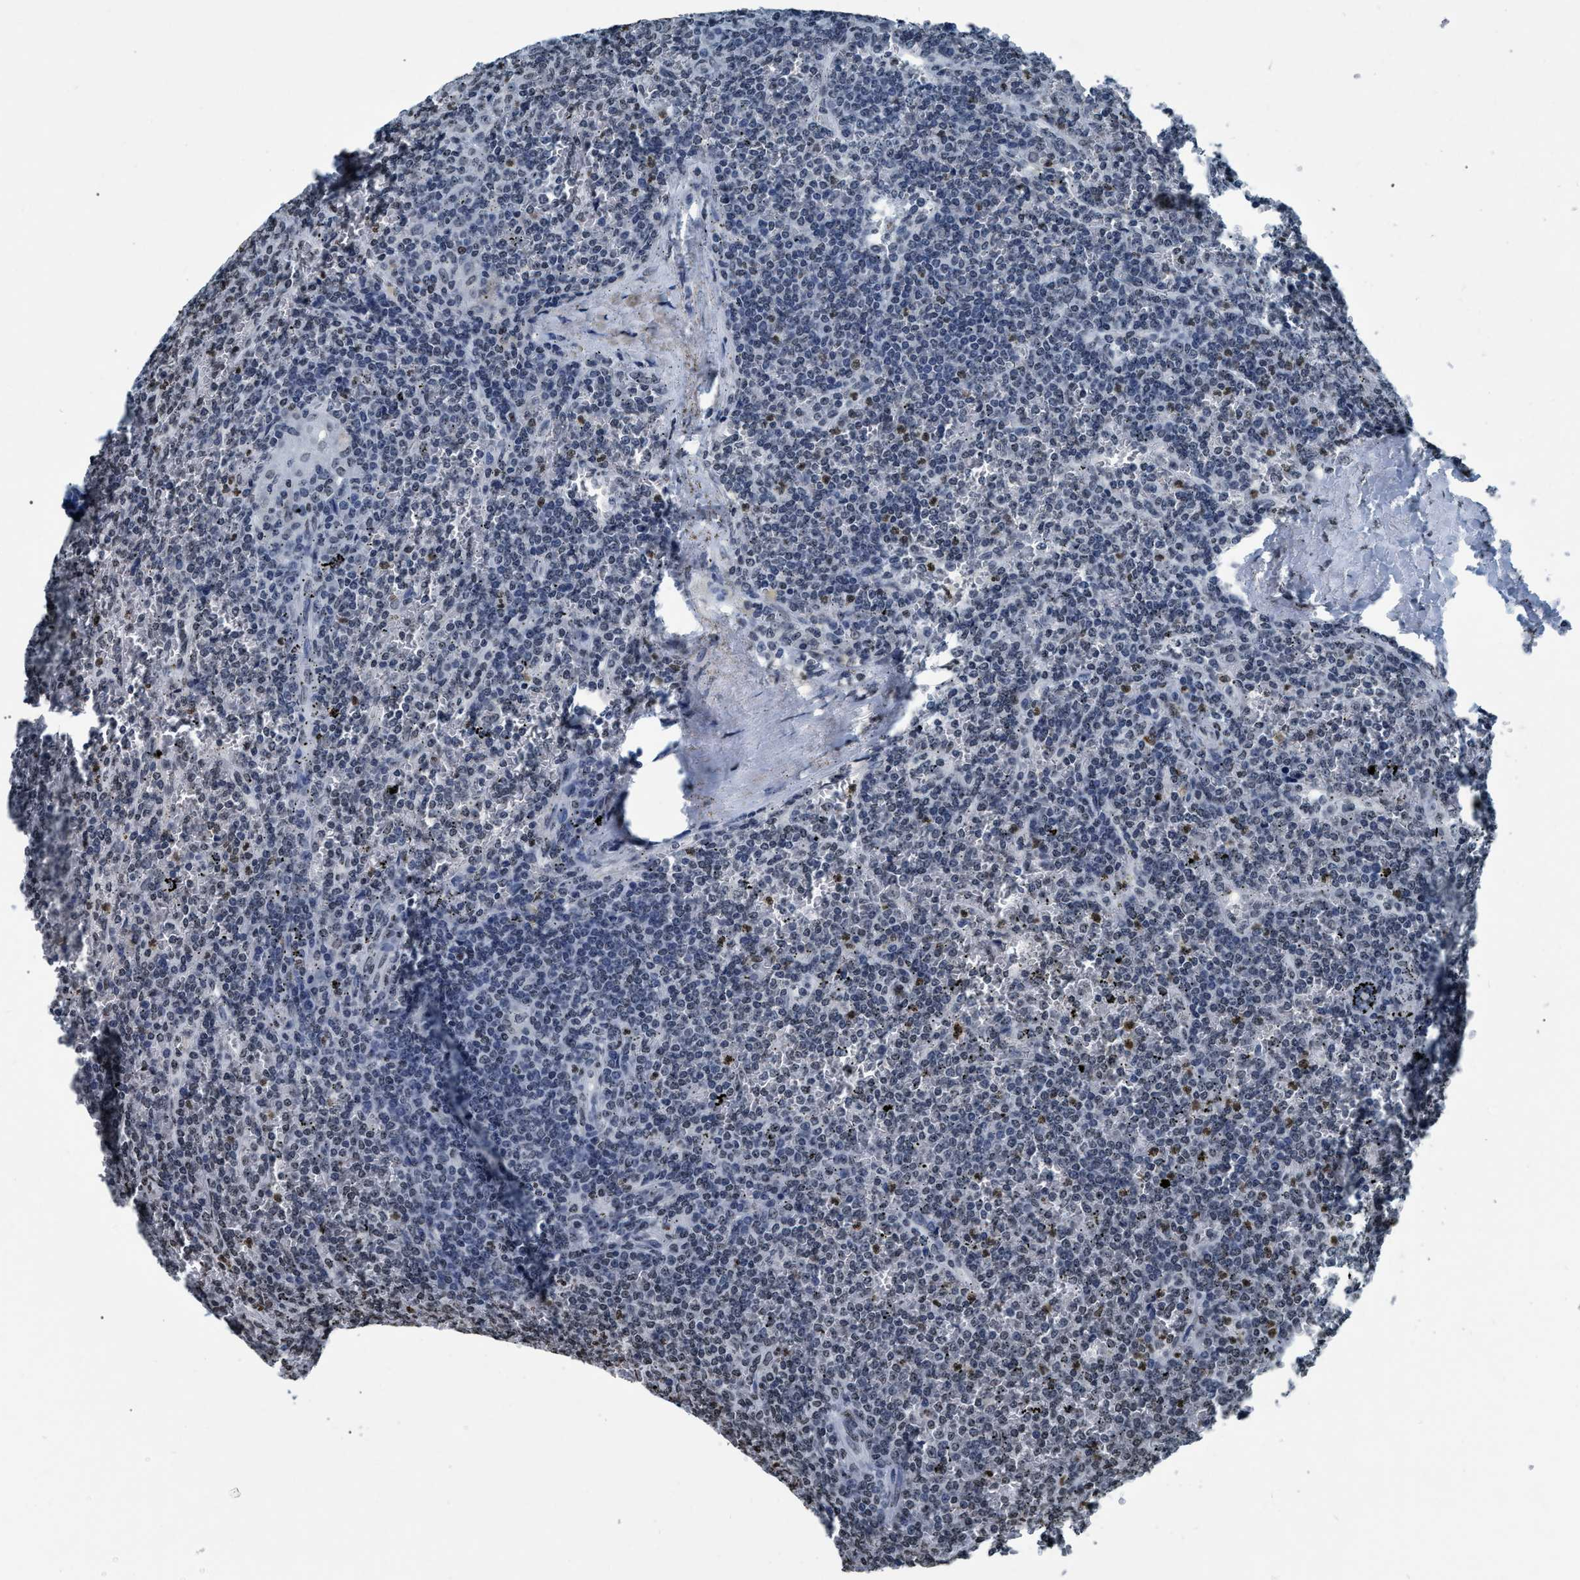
{"staining": {"intensity": "negative", "quantity": "none", "location": "none"}, "tissue": "lymphoma", "cell_type": "Tumor cells", "image_type": "cancer", "snomed": [{"axis": "morphology", "description": "Malignant lymphoma, non-Hodgkin's type, Low grade"}, {"axis": "topography", "description": "Spleen"}], "caption": "An immunohistochemistry histopathology image of malignant lymphoma, non-Hodgkin's type (low-grade) is shown. There is no staining in tumor cells of malignant lymphoma, non-Hodgkin's type (low-grade).", "gene": "CCNE2", "patient": {"sex": "female", "age": 19}}